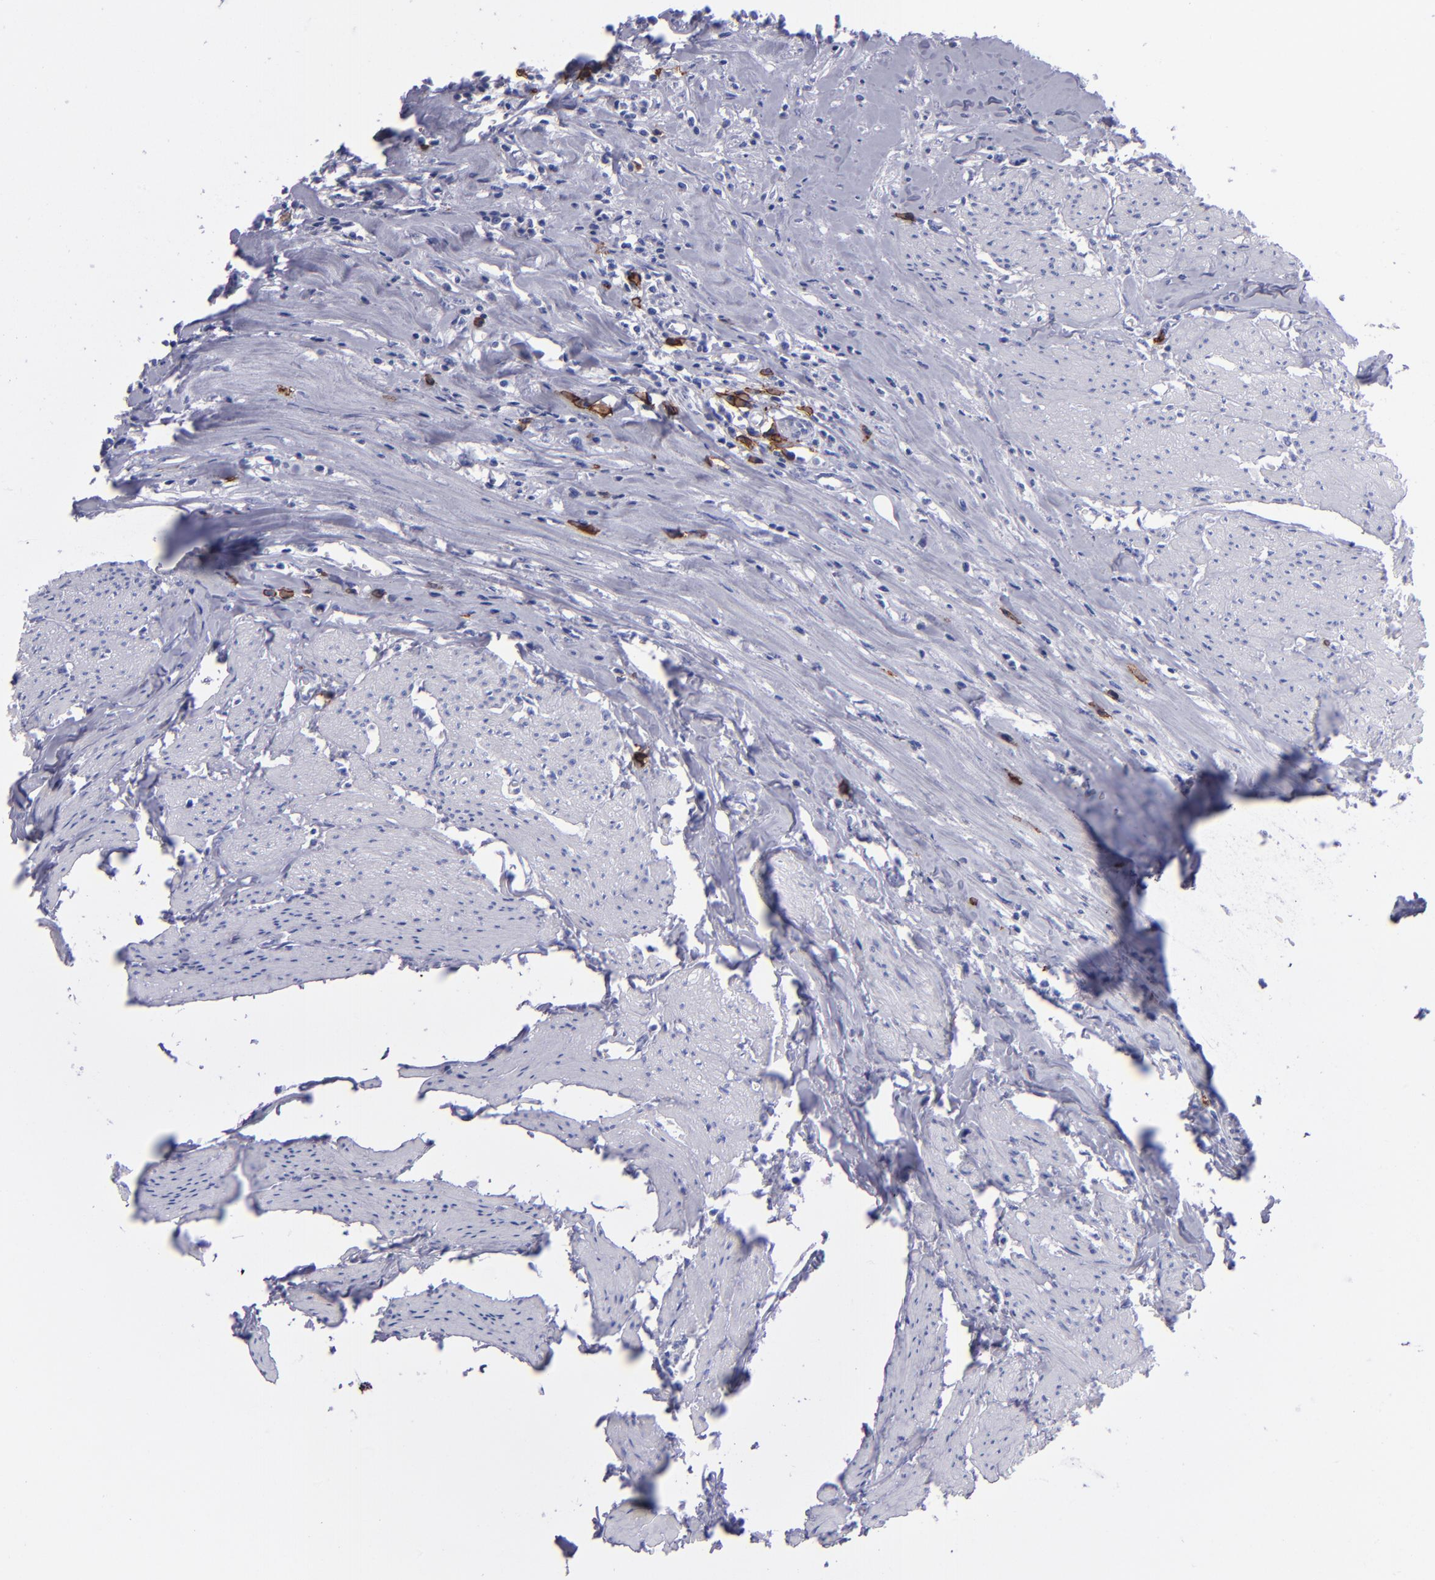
{"staining": {"intensity": "negative", "quantity": "none", "location": "none"}, "tissue": "urothelial cancer", "cell_type": "Tumor cells", "image_type": "cancer", "snomed": [{"axis": "morphology", "description": "Urothelial carcinoma, High grade"}, {"axis": "topography", "description": "Urinary bladder"}], "caption": "Tumor cells show no significant protein expression in urothelial carcinoma (high-grade).", "gene": "CD38", "patient": {"sex": "male", "age": 54}}